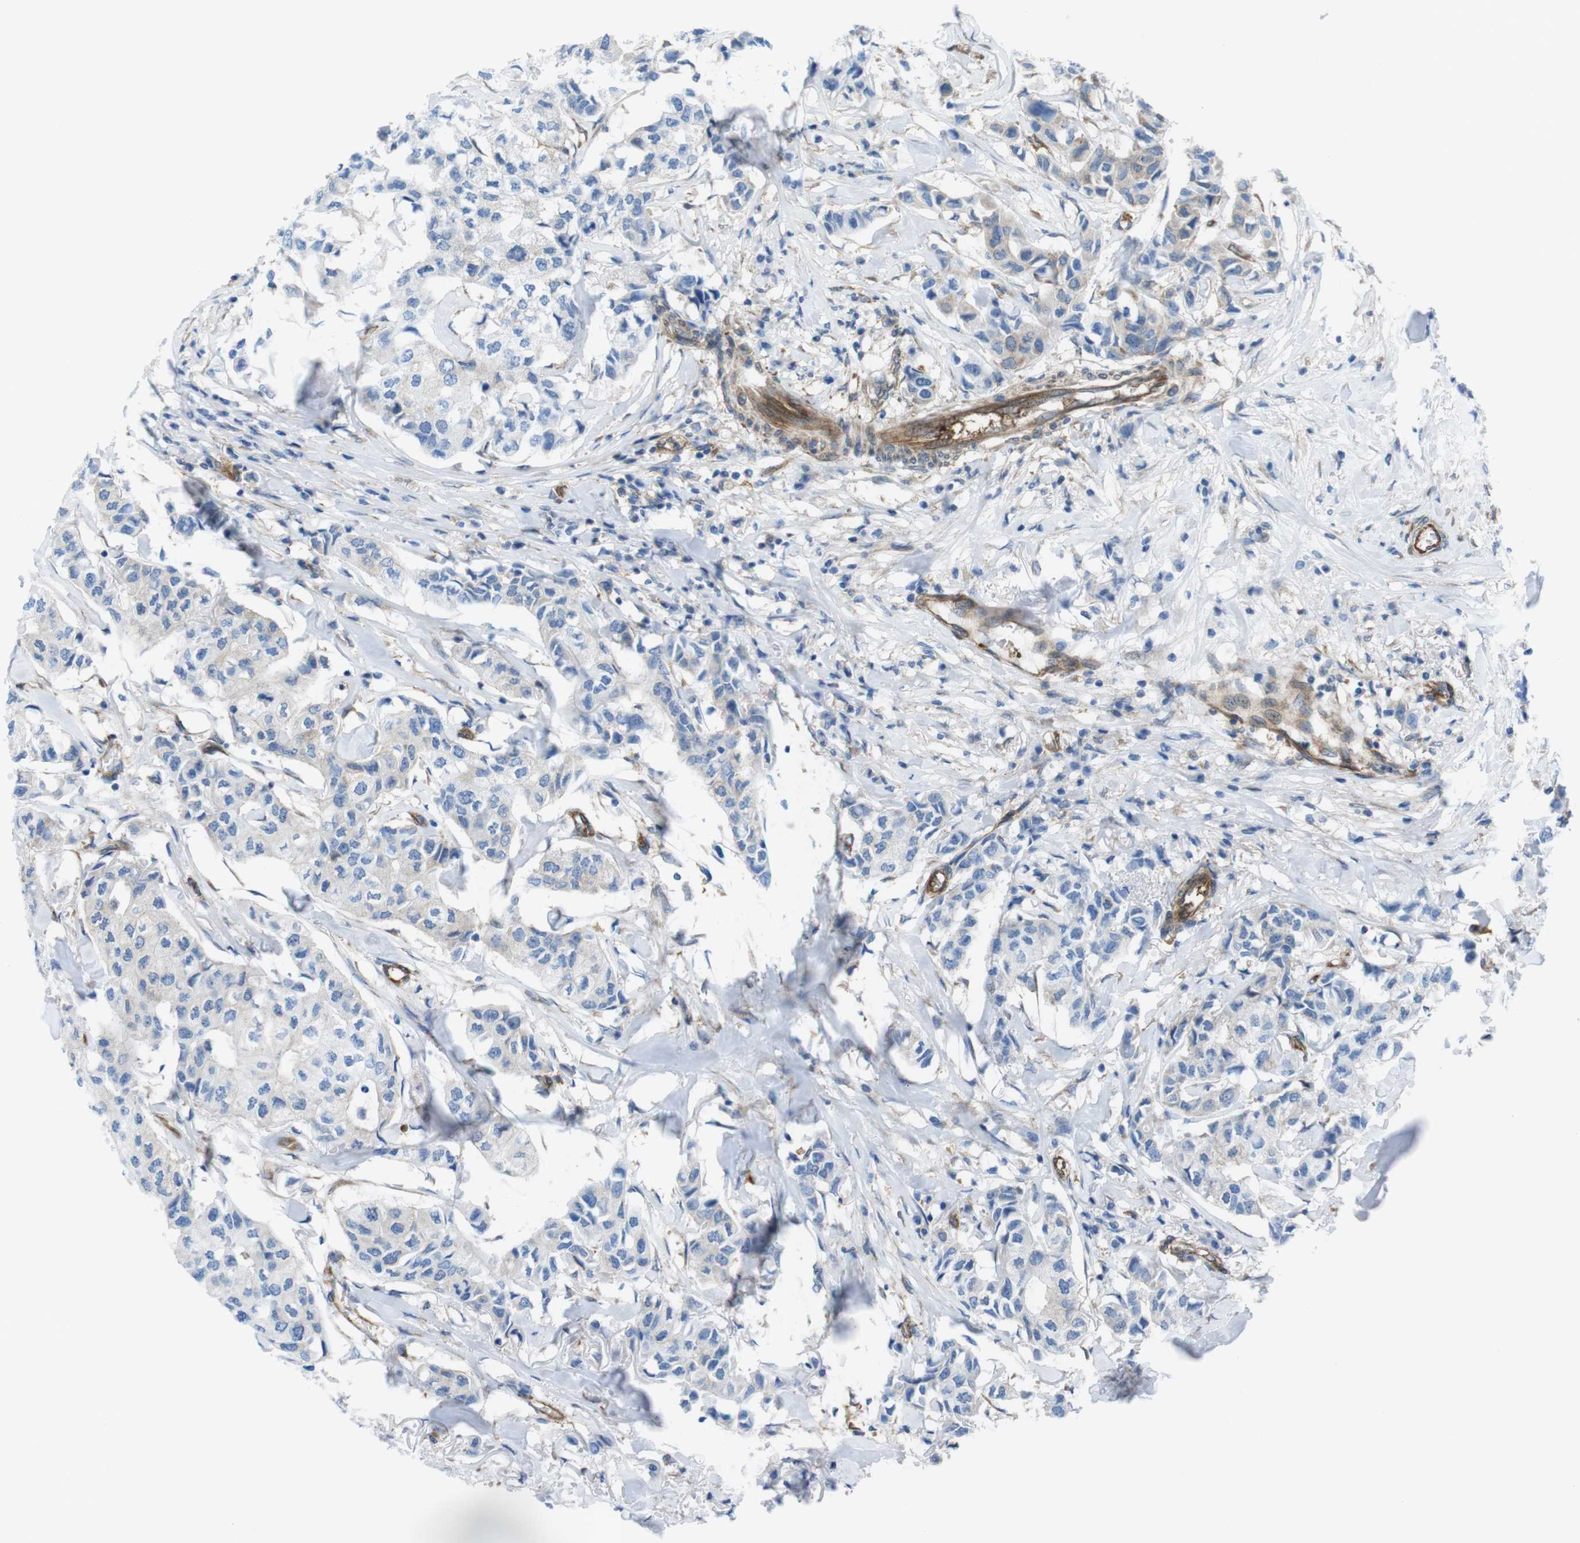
{"staining": {"intensity": "negative", "quantity": "none", "location": "none"}, "tissue": "breast cancer", "cell_type": "Tumor cells", "image_type": "cancer", "snomed": [{"axis": "morphology", "description": "Duct carcinoma"}, {"axis": "topography", "description": "Breast"}], "caption": "Immunohistochemistry histopathology image of neoplastic tissue: intraductal carcinoma (breast) stained with DAB shows no significant protein staining in tumor cells. (DAB (3,3'-diaminobenzidine) immunohistochemistry, high magnification).", "gene": "DIAPH2", "patient": {"sex": "female", "age": 80}}